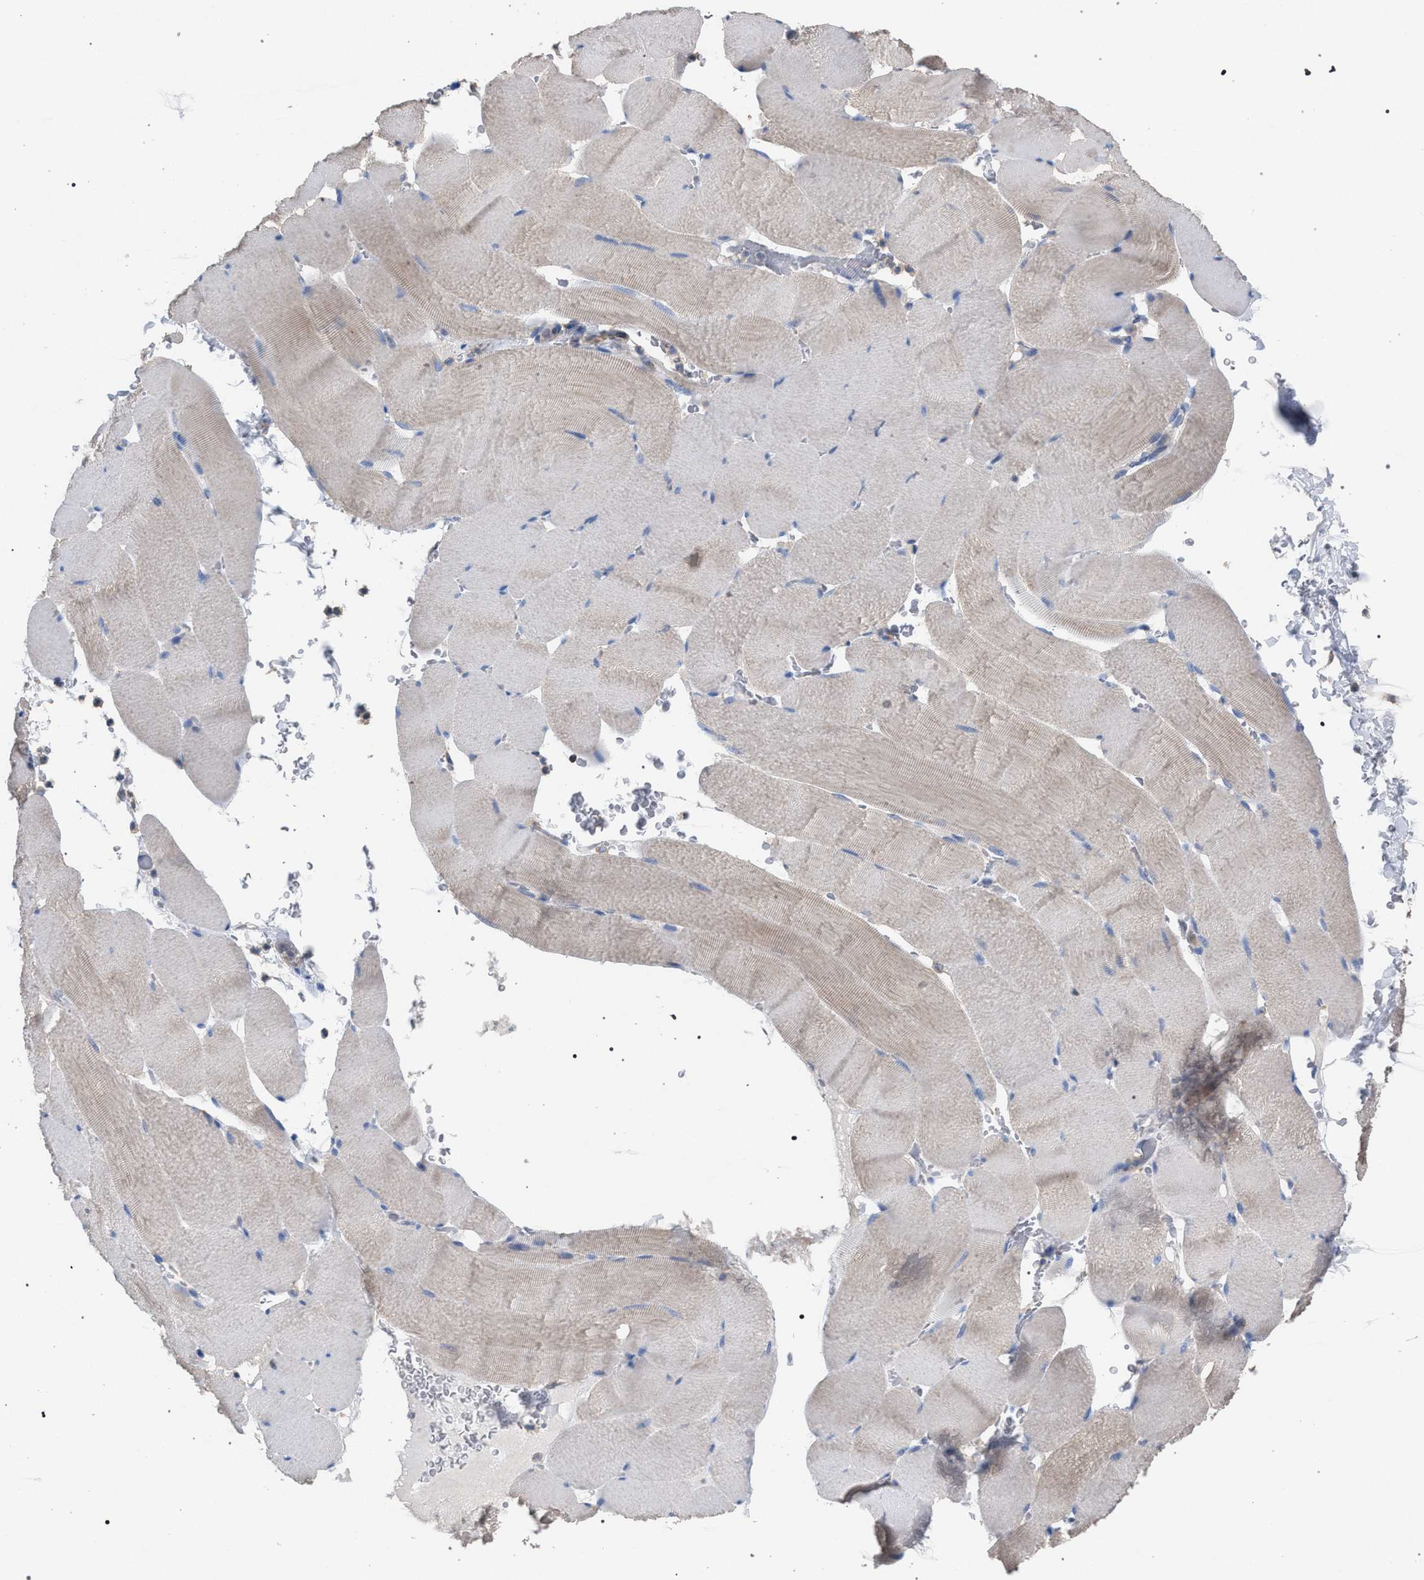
{"staining": {"intensity": "negative", "quantity": "none", "location": "none"}, "tissue": "skeletal muscle", "cell_type": "Myocytes", "image_type": "normal", "snomed": [{"axis": "morphology", "description": "Normal tissue, NOS"}, {"axis": "topography", "description": "Skeletal muscle"}], "caption": "An image of human skeletal muscle is negative for staining in myocytes. Brightfield microscopy of immunohistochemistry stained with DAB (3,3'-diaminobenzidine) (brown) and hematoxylin (blue), captured at high magnification.", "gene": "VPS13A", "patient": {"sex": "male", "age": 62}}